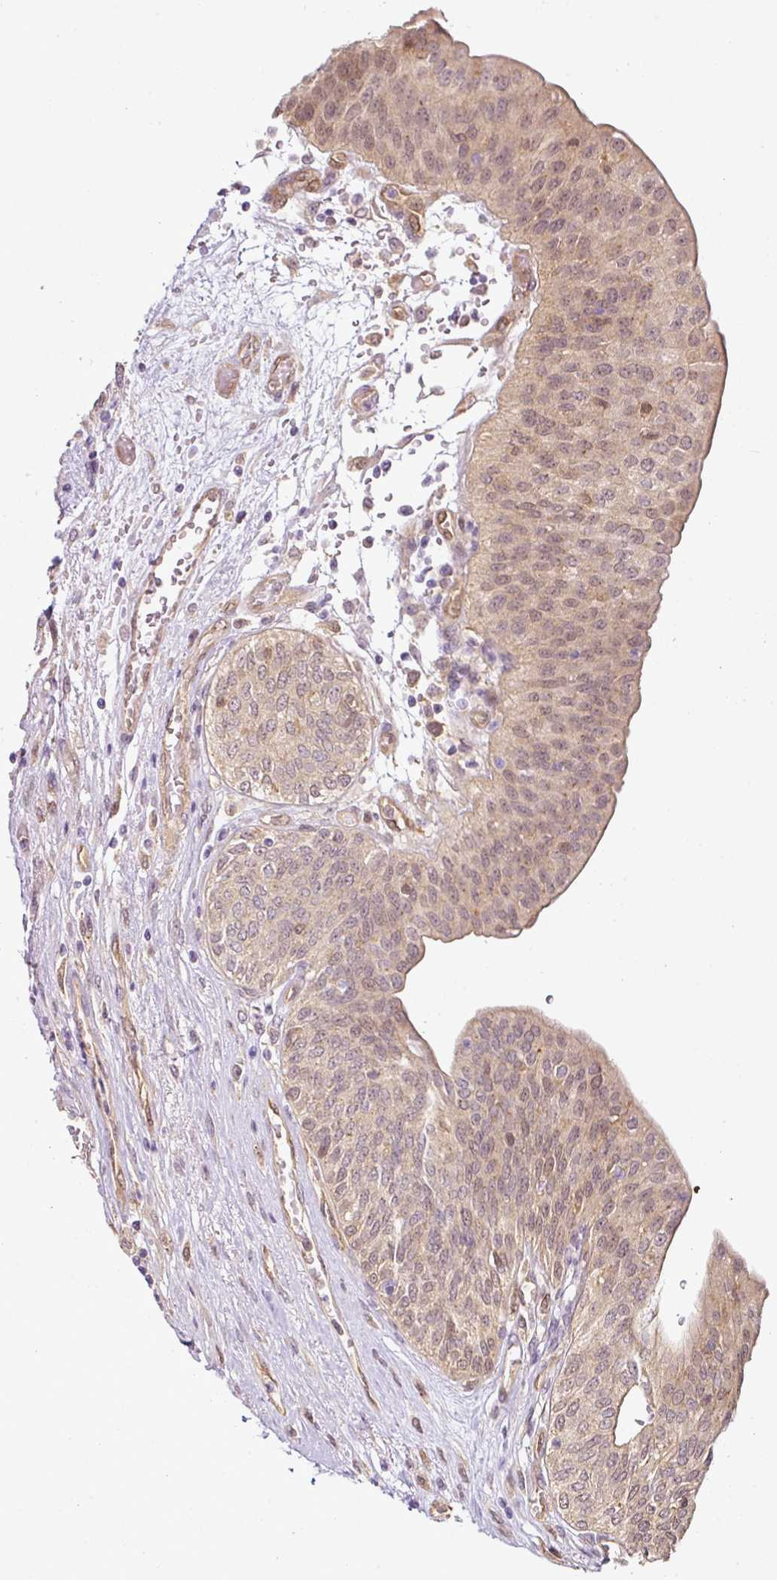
{"staining": {"intensity": "weak", "quantity": "<25%", "location": "nuclear"}, "tissue": "urothelial cancer", "cell_type": "Tumor cells", "image_type": "cancer", "snomed": [{"axis": "morphology", "description": "Urothelial carcinoma, High grade"}, {"axis": "topography", "description": "Urinary bladder"}], "caption": "A high-resolution histopathology image shows immunohistochemistry staining of urothelial carcinoma (high-grade), which demonstrates no significant expression in tumor cells.", "gene": "ANKRD18A", "patient": {"sex": "female", "age": 79}}